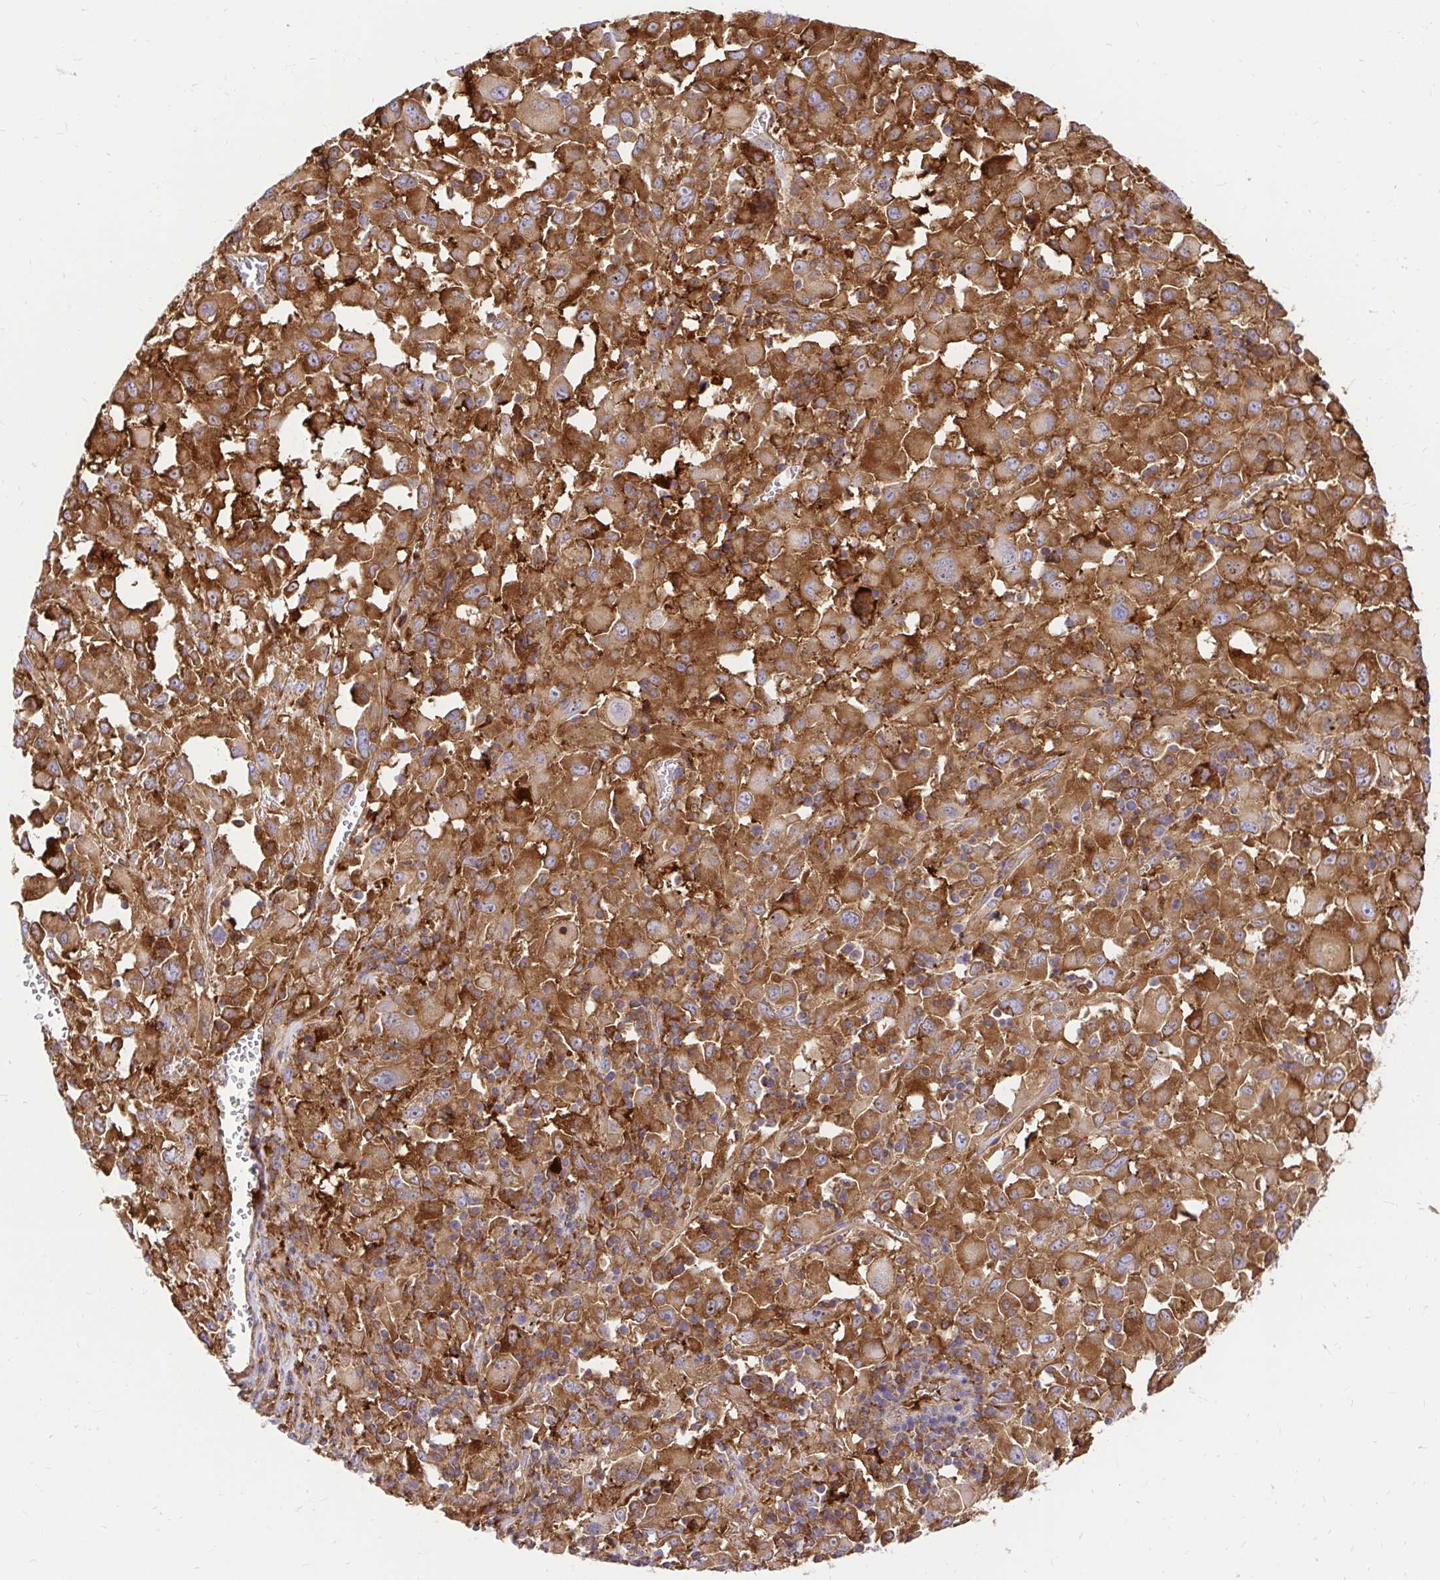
{"staining": {"intensity": "strong", "quantity": ">75%", "location": "cytoplasmic/membranous"}, "tissue": "melanoma", "cell_type": "Tumor cells", "image_type": "cancer", "snomed": [{"axis": "morphology", "description": "Malignant melanoma, Metastatic site"}, {"axis": "topography", "description": "Soft tissue"}], "caption": "Human malignant melanoma (metastatic site) stained with a protein marker demonstrates strong staining in tumor cells.", "gene": "ABCB10", "patient": {"sex": "male", "age": 50}}